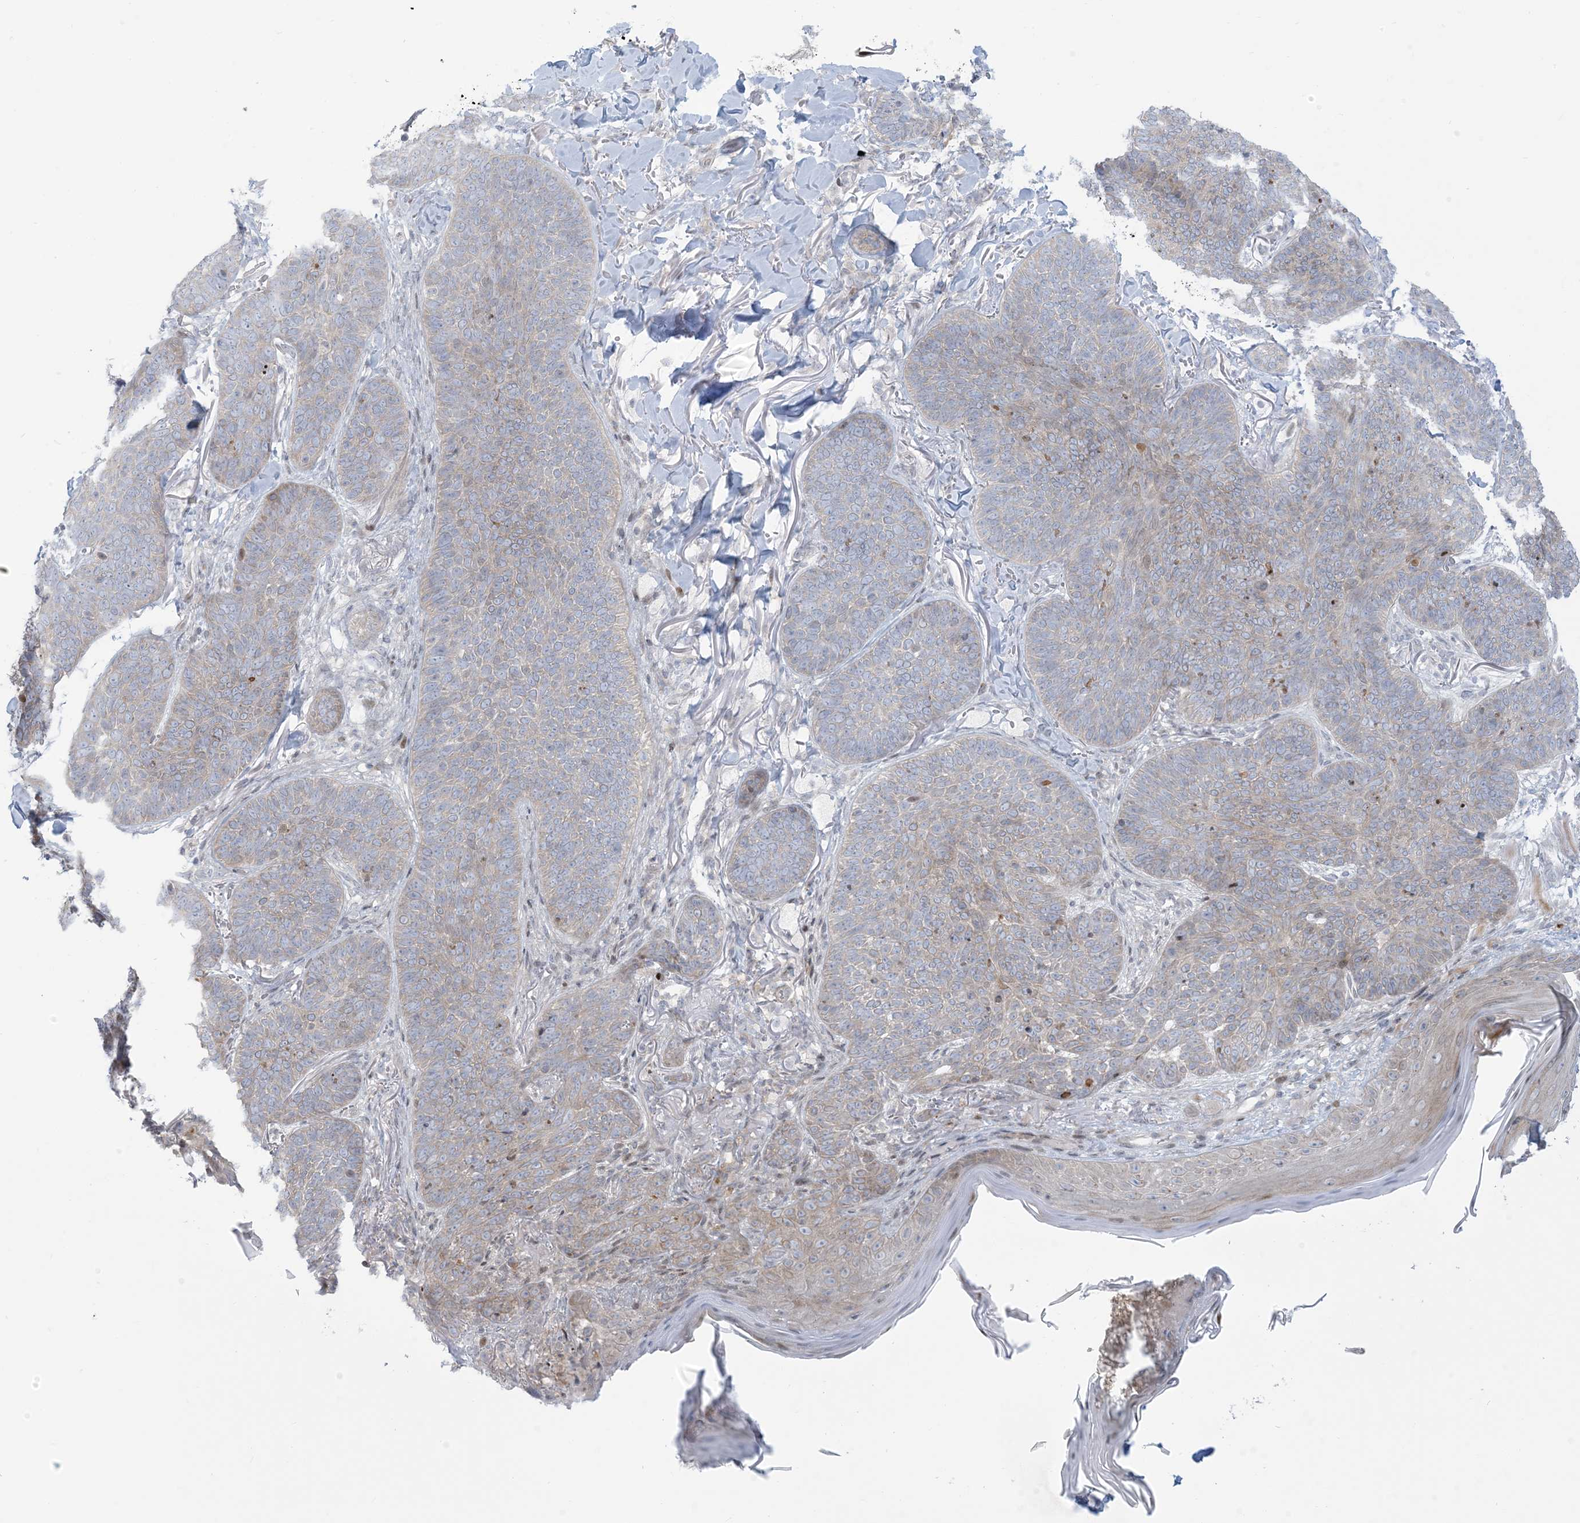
{"staining": {"intensity": "weak", "quantity": "<25%", "location": "cytoplasmic/membranous"}, "tissue": "skin cancer", "cell_type": "Tumor cells", "image_type": "cancer", "snomed": [{"axis": "morphology", "description": "Basal cell carcinoma"}, {"axis": "topography", "description": "Skin"}], "caption": "Photomicrograph shows no significant protein expression in tumor cells of skin basal cell carcinoma. The staining is performed using DAB (3,3'-diaminobenzidine) brown chromogen with nuclei counter-stained in using hematoxylin.", "gene": "AFTPH", "patient": {"sex": "male", "age": 85}}